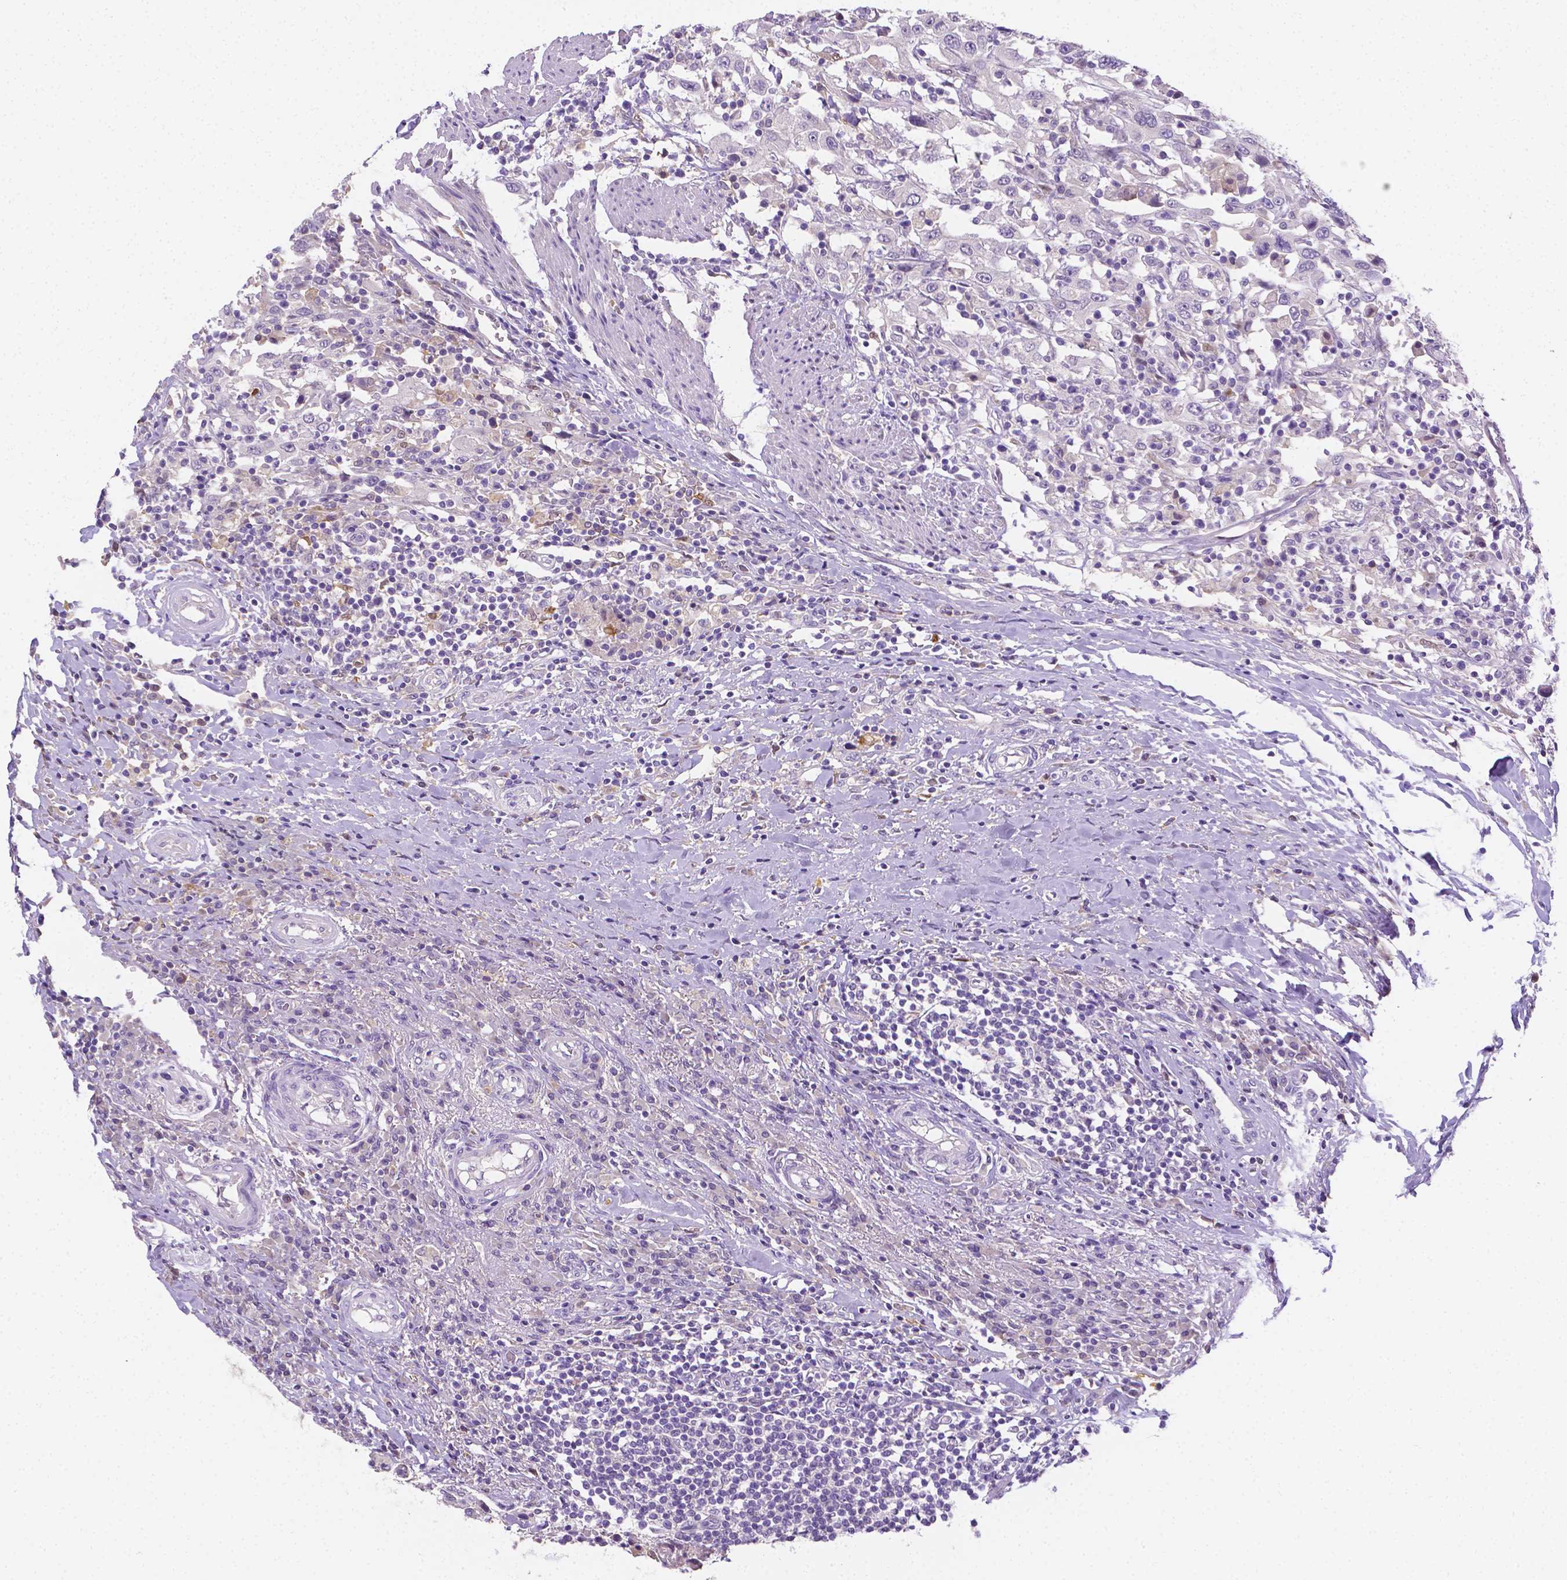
{"staining": {"intensity": "negative", "quantity": "none", "location": "none"}, "tissue": "urothelial cancer", "cell_type": "Tumor cells", "image_type": "cancer", "snomed": [{"axis": "morphology", "description": "Urothelial carcinoma, High grade"}, {"axis": "topography", "description": "Urinary bladder"}], "caption": "Histopathology image shows no significant protein expression in tumor cells of urothelial carcinoma (high-grade).", "gene": "NXPH2", "patient": {"sex": "male", "age": 61}}